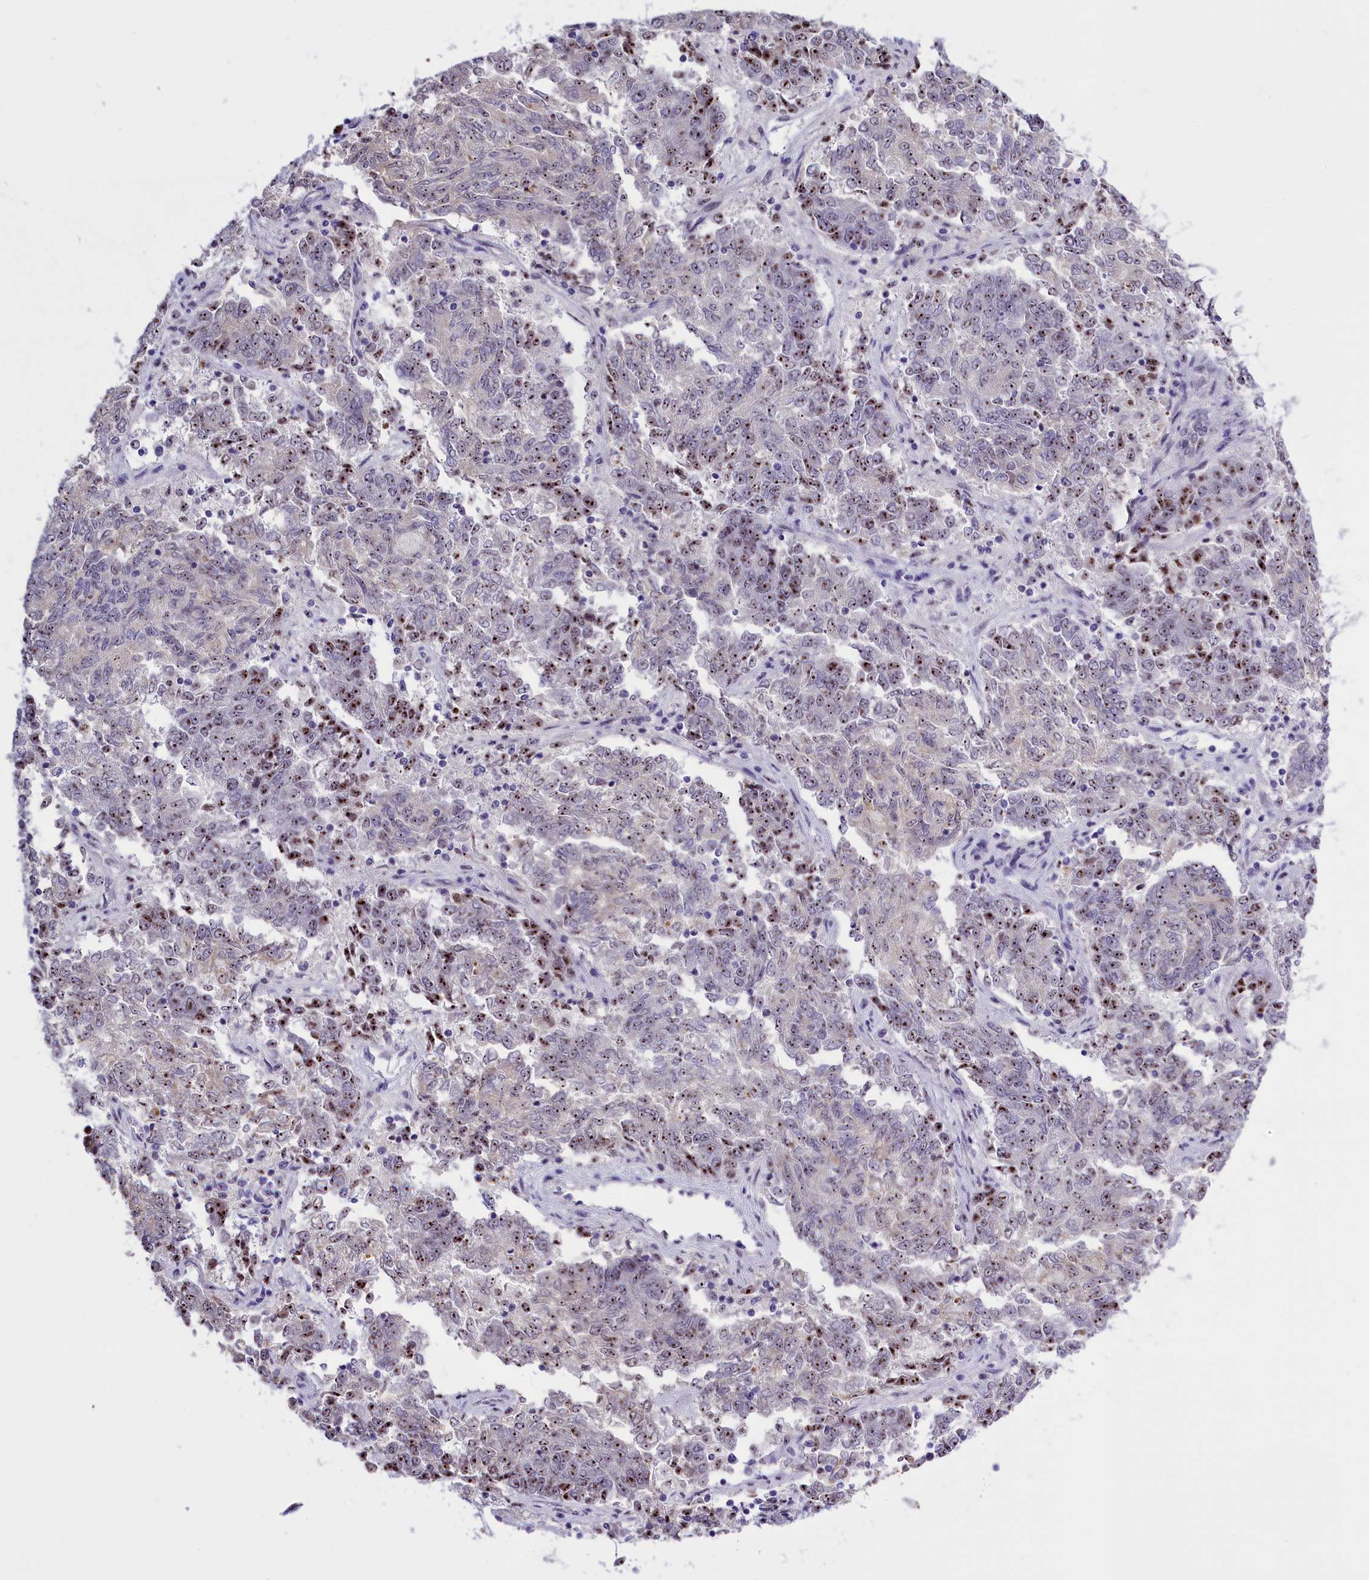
{"staining": {"intensity": "moderate", "quantity": ">75%", "location": "nuclear"}, "tissue": "endometrial cancer", "cell_type": "Tumor cells", "image_type": "cancer", "snomed": [{"axis": "morphology", "description": "Adenocarcinoma, NOS"}, {"axis": "topography", "description": "Endometrium"}], "caption": "About >75% of tumor cells in human adenocarcinoma (endometrial) demonstrate moderate nuclear protein positivity as visualized by brown immunohistochemical staining.", "gene": "TBL3", "patient": {"sex": "female", "age": 80}}